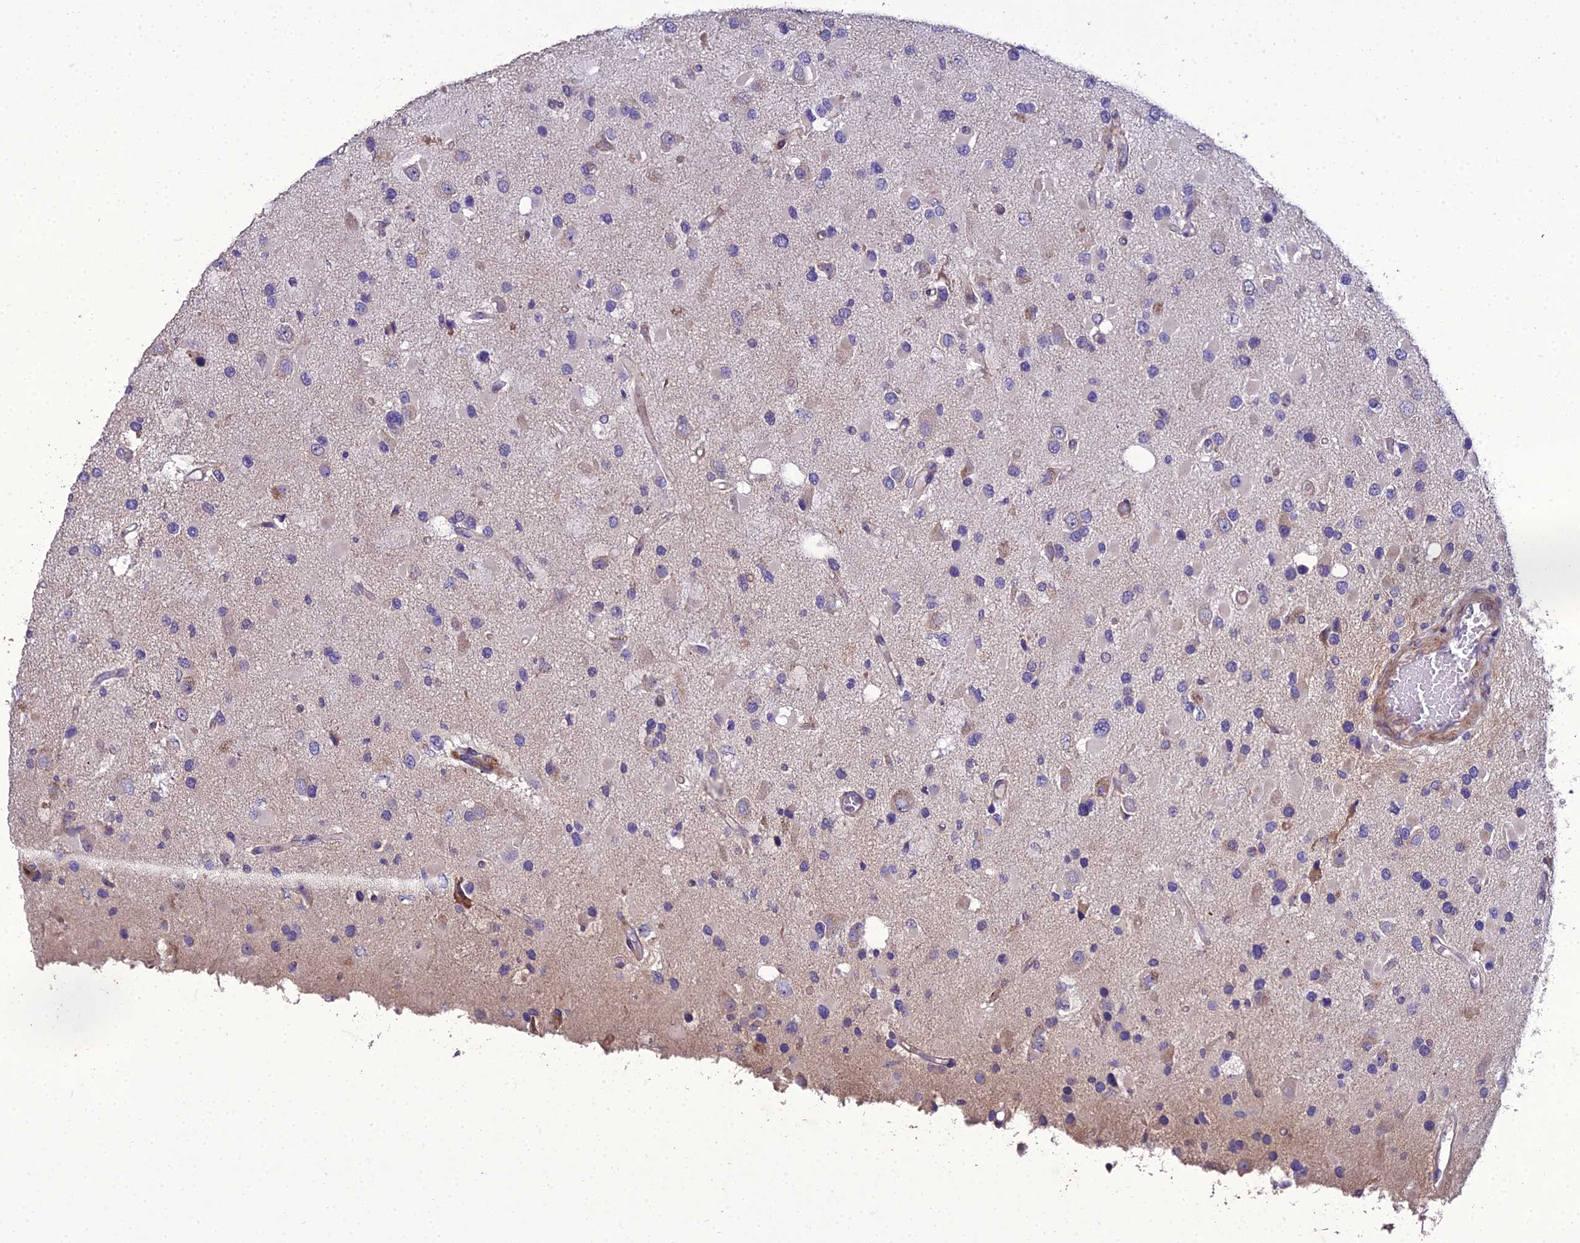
{"staining": {"intensity": "negative", "quantity": "none", "location": "none"}, "tissue": "glioma", "cell_type": "Tumor cells", "image_type": "cancer", "snomed": [{"axis": "morphology", "description": "Glioma, malignant, High grade"}, {"axis": "topography", "description": "Brain"}], "caption": "Tumor cells are negative for brown protein staining in glioma.", "gene": "ADIPOR2", "patient": {"sex": "male", "age": 53}}